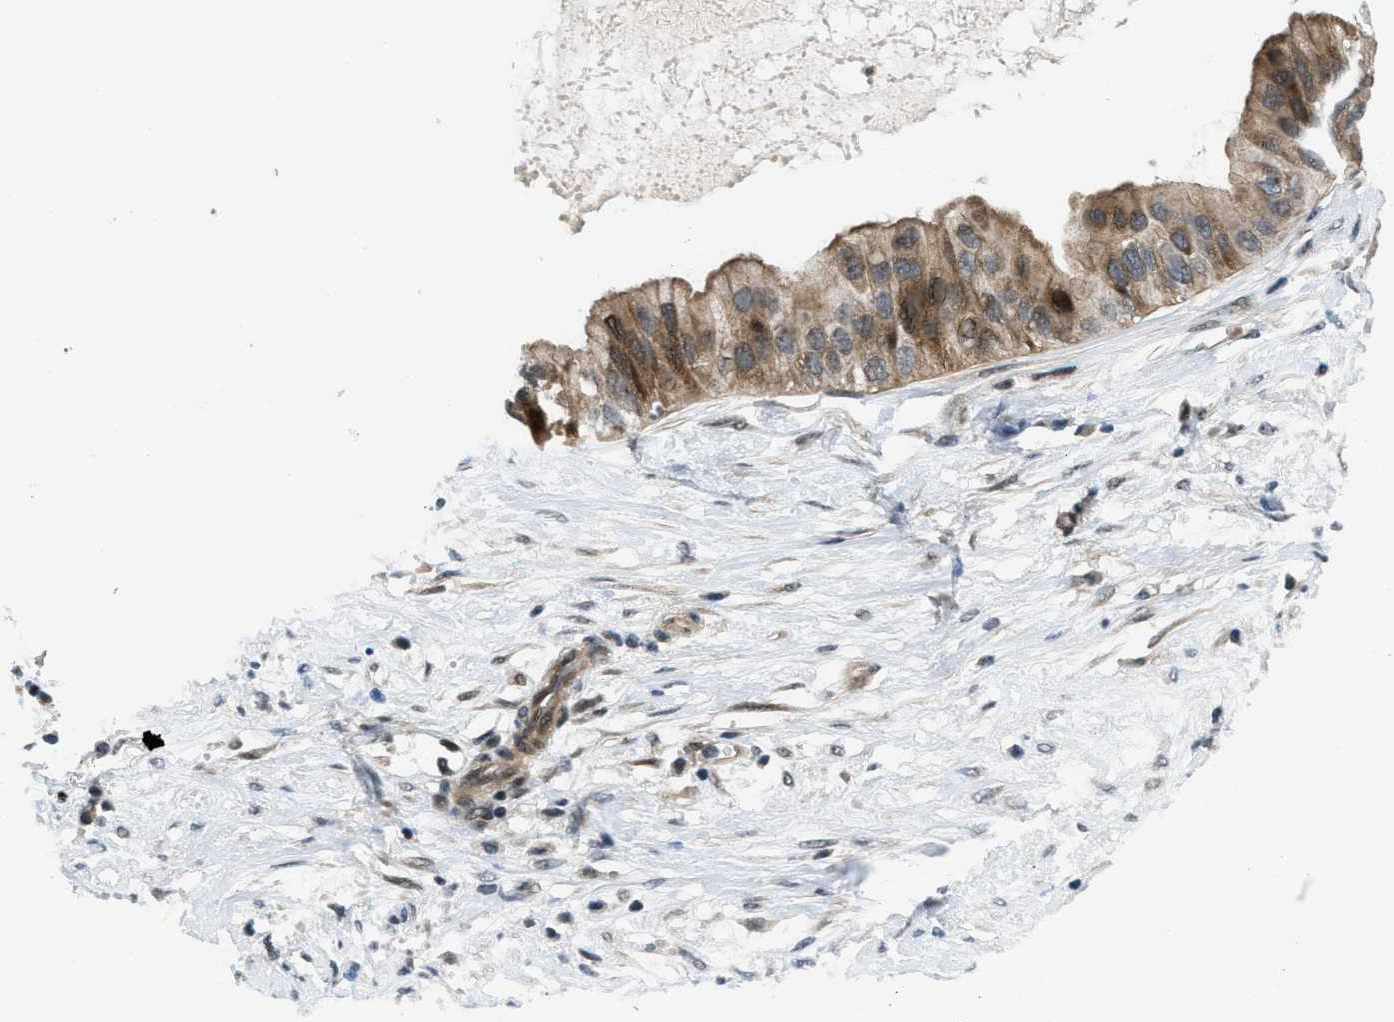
{"staining": {"intensity": "moderate", "quantity": ">75%", "location": "cytoplasmic/membranous,nuclear"}, "tissue": "ovarian cancer", "cell_type": "Tumor cells", "image_type": "cancer", "snomed": [{"axis": "morphology", "description": "Cystadenocarcinoma, mucinous, NOS"}, {"axis": "topography", "description": "Ovary"}], "caption": "Immunohistochemical staining of human ovarian cancer reveals moderate cytoplasmic/membranous and nuclear protein positivity in approximately >75% of tumor cells.", "gene": "SETD5", "patient": {"sex": "female", "age": 80}}